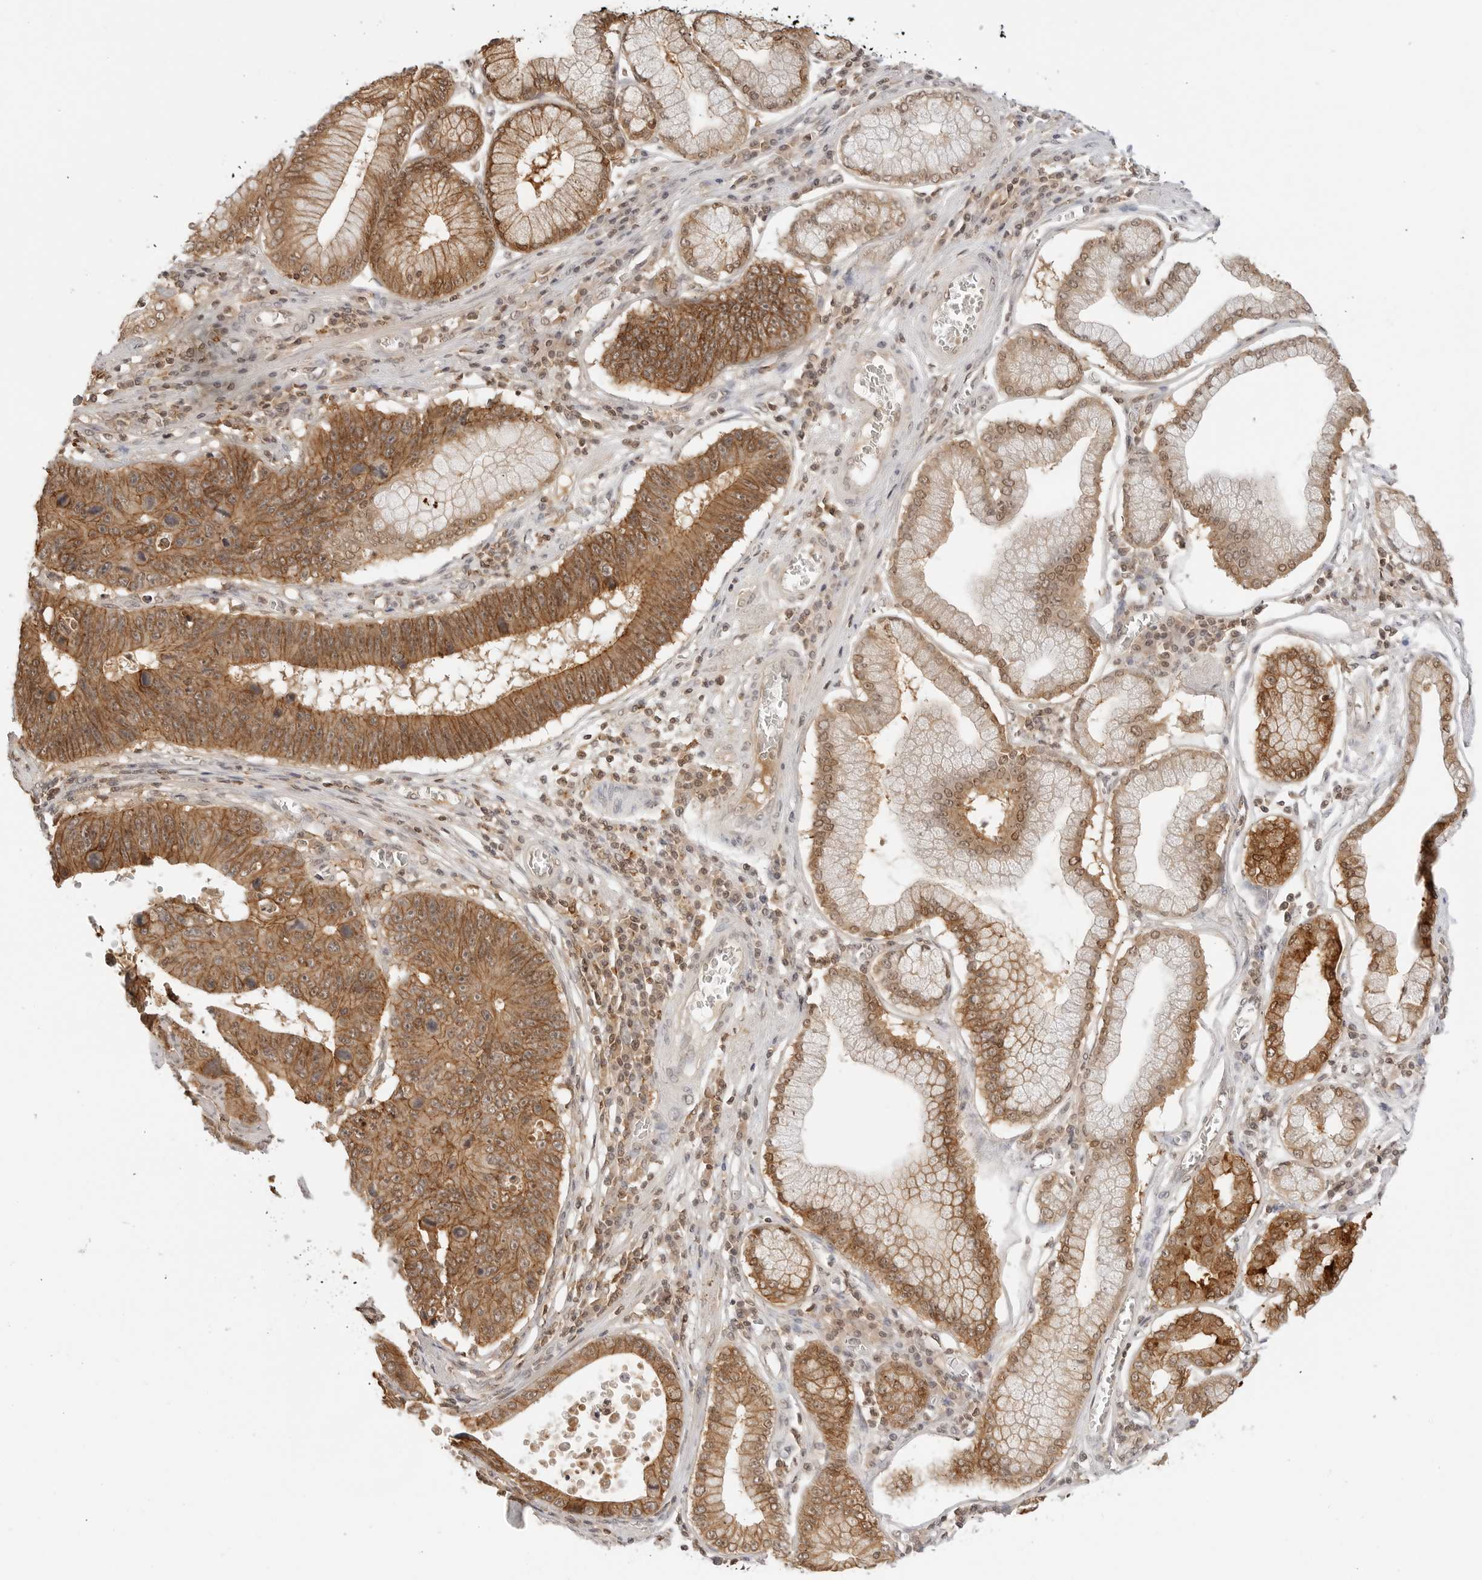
{"staining": {"intensity": "moderate", "quantity": ">75%", "location": "cytoplasmic/membranous,nuclear"}, "tissue": "stomach cancer", "cell_type": "Tumor cells", "image_type": "cancer", "snomed": [{"axis": "morphology", "description": "Adenocarcinoma, NOS"}, {"axis": "topography", "description": "Stomach"}], "caption": "There is medium levels of moderate cytoplasmic/membranous and nuclear positivity in tumor cells of adenocarcinoma (stomach), as demonstrated by immunohistochemical staining (brown color).", "gene": "EPHA1", "patient": {"sex": "male", "age": 59}}